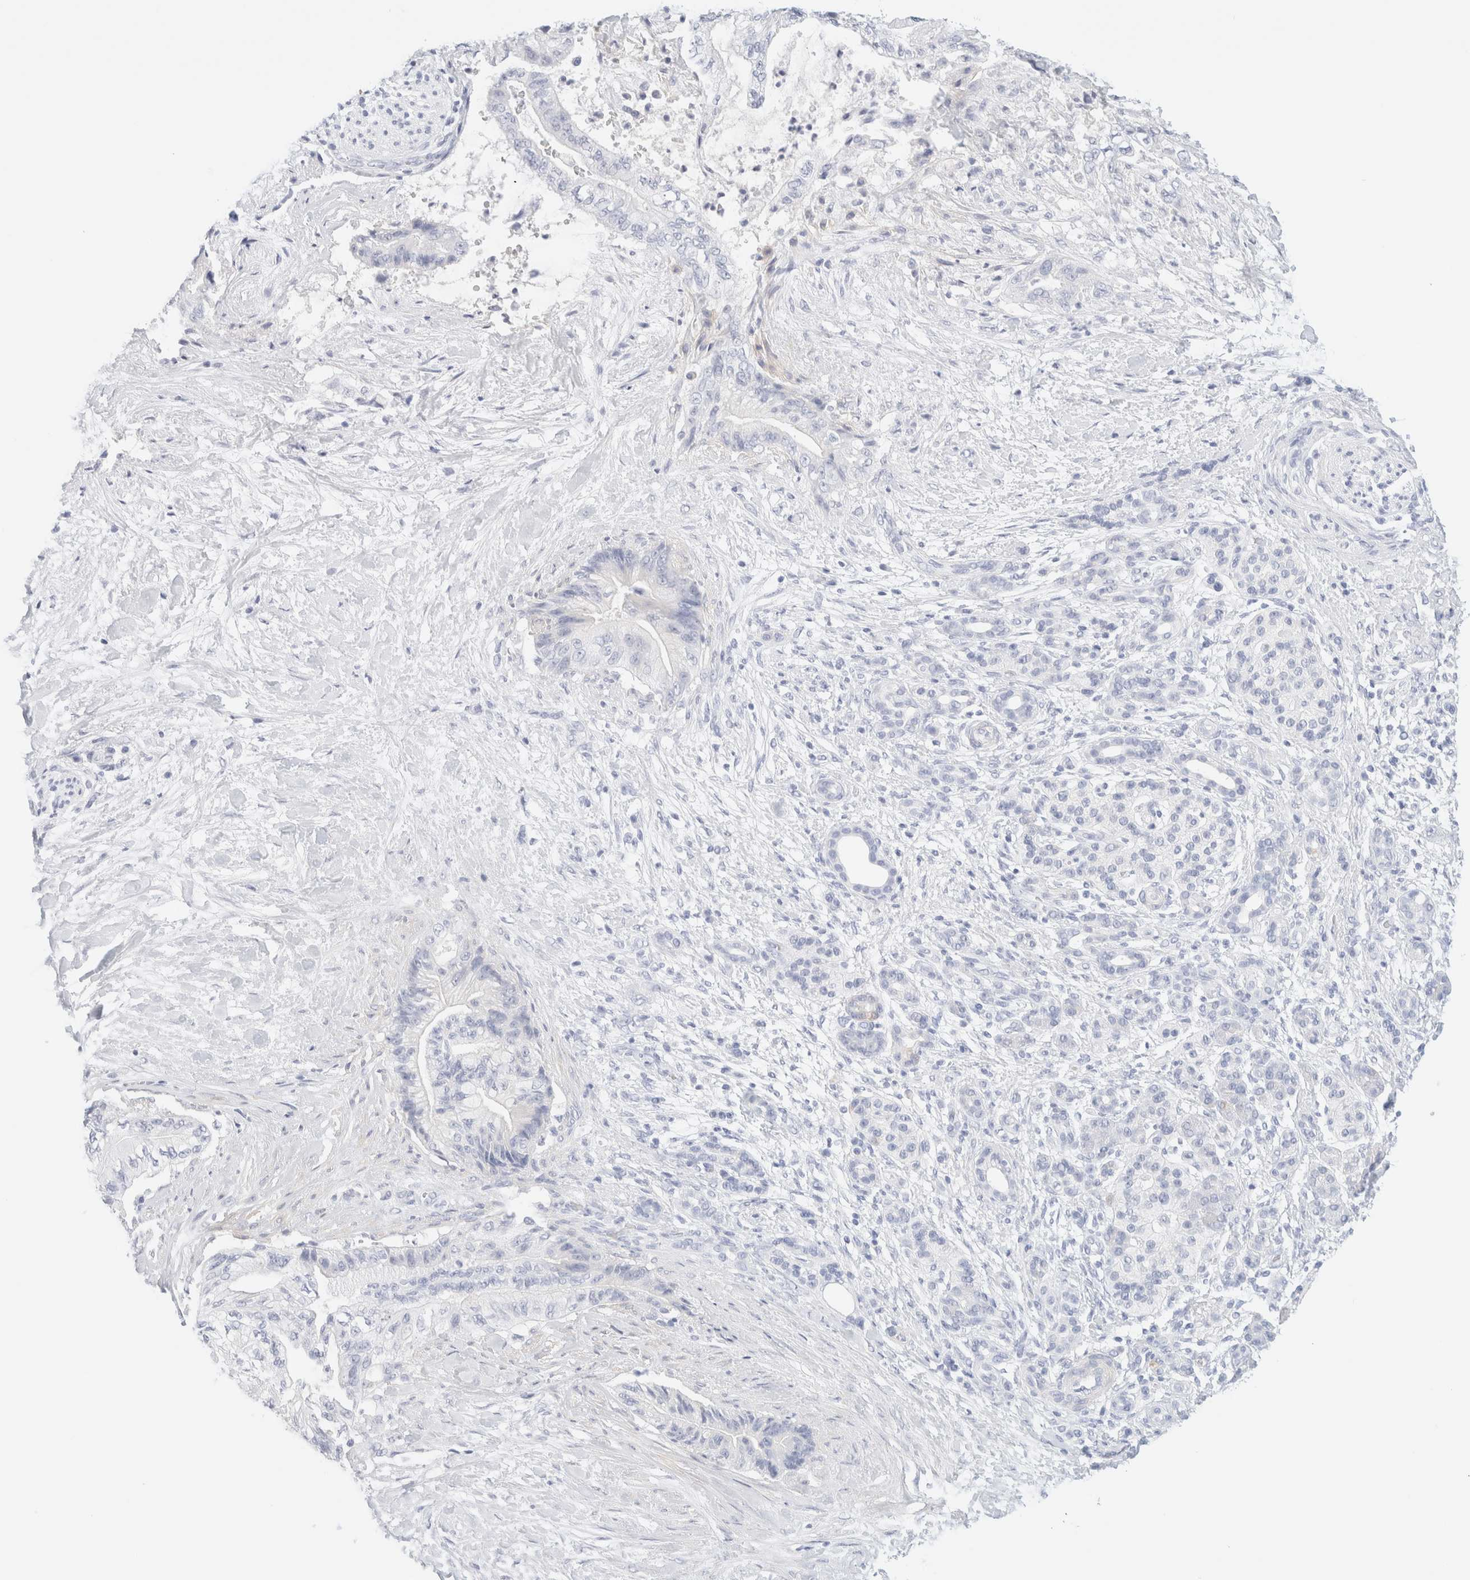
{"staining": {"intensity": "negative", "quantity": "none", "location": "none"}, "tissue": "pancreatic cancer", "cell_type": "Tumor cells", "image_type": "cancer", "snomed": [{"axis": "morphology", "description": "Adenocarcinoma, NOS"}, {"axis": "topography", "description": "Pancreas"}], "caption": "The photomicrograph displays no significant staining in tumor cells of pancreatic adenocarcinoma. (Immunohistochemistry (ihc), brightfield microscopy, high magnification).", "gene": "DPYS", "patient": {"sex": "male", "age": 59}}